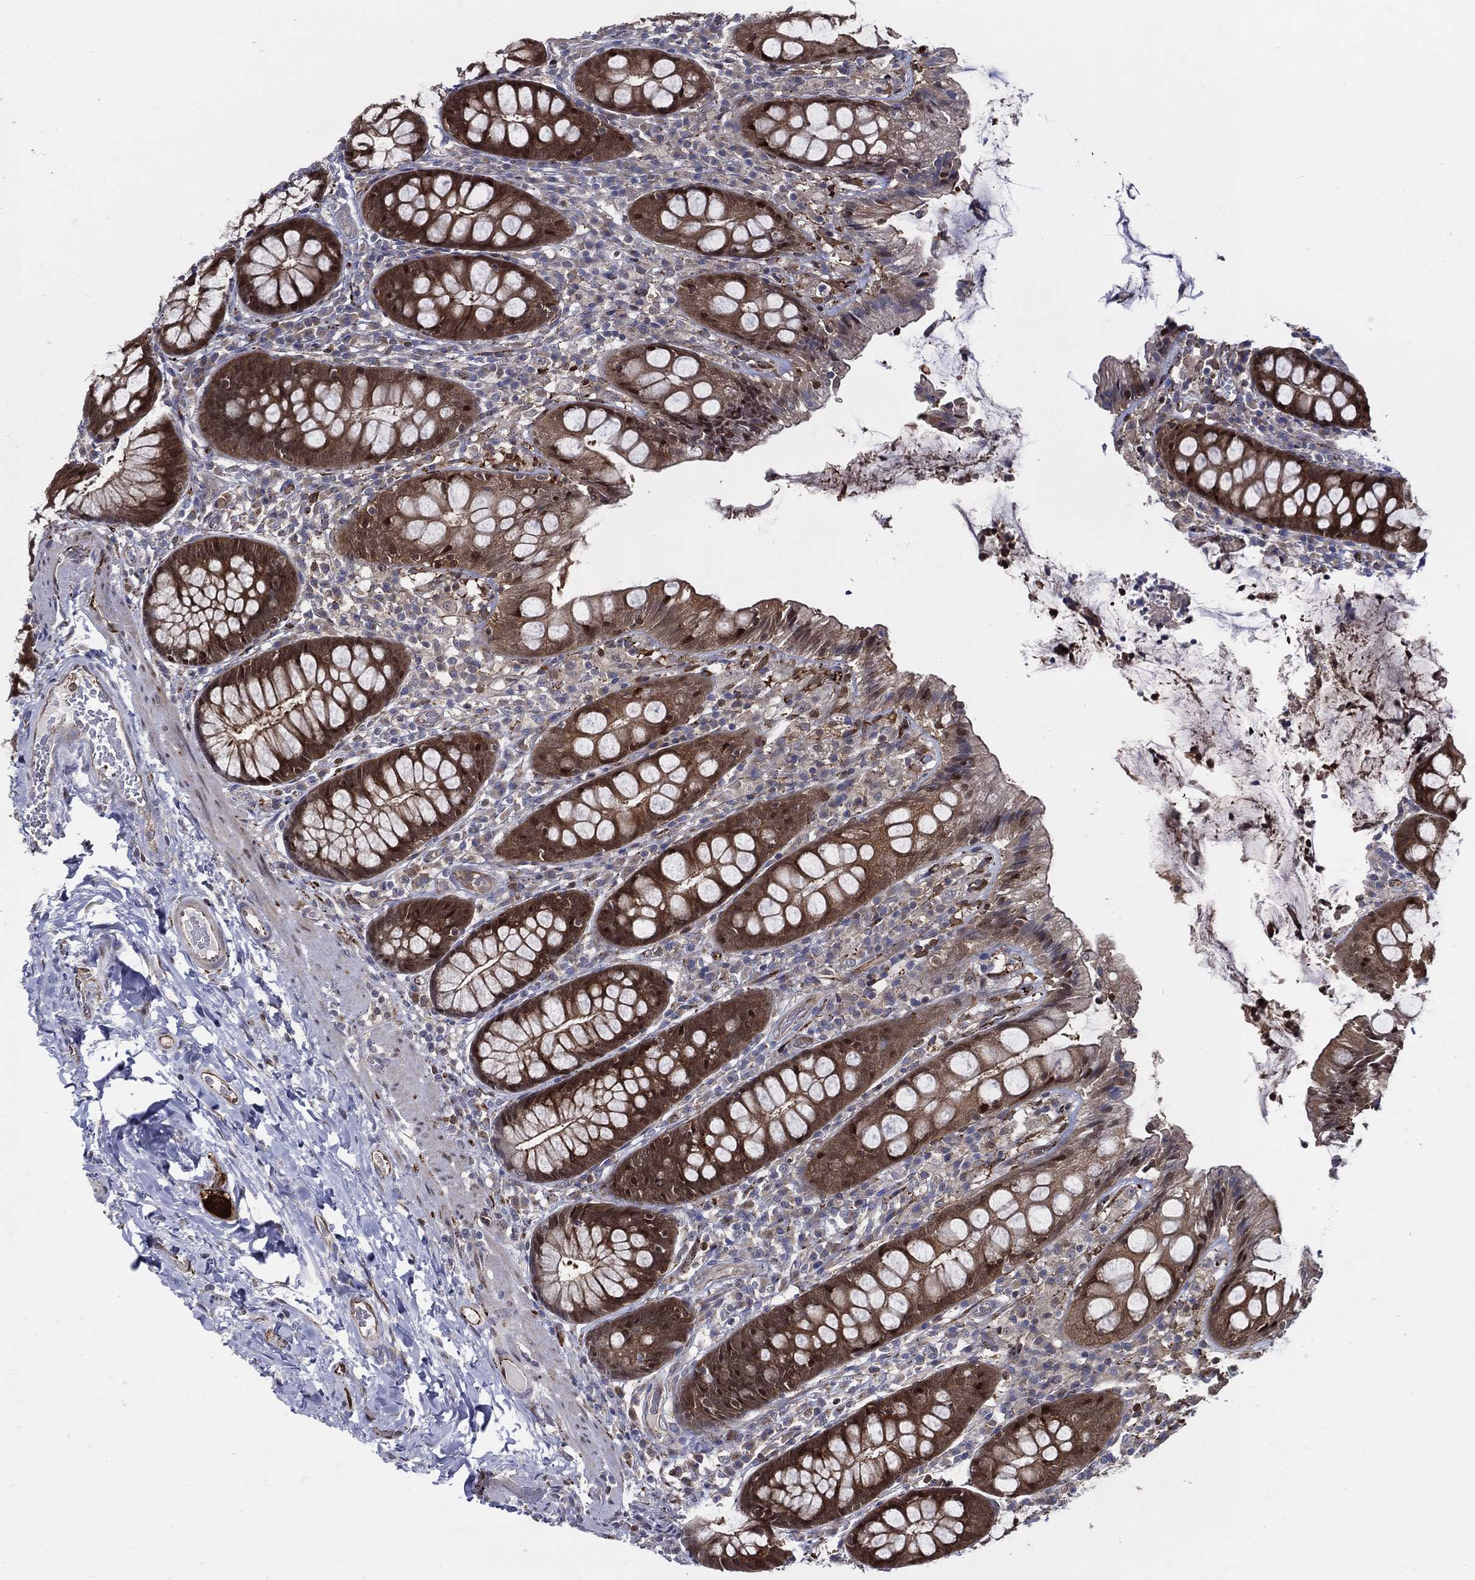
{"staining": {"intensity": "moderate", "quantity": "<25%", "location": "cytoplasmic/membranous"}, "tissue": "colon", "cell_type": "Endothelial cells", "image_type": "normal", "snomed": [{"axis": "morphology", "description": "Normal tissue, NOS"}, {"axis": "topography", "description": "Colon"}], "caption": "An immunohistochemistry (IHC) image of unremarkable tissue is shown. Protein staining in brown shows moderate cytoplasmic/membranous positivity in colon within endothelial cells.", "gene": "ARHGAP11A", "patient": {"sex": "female", "age": 86}}